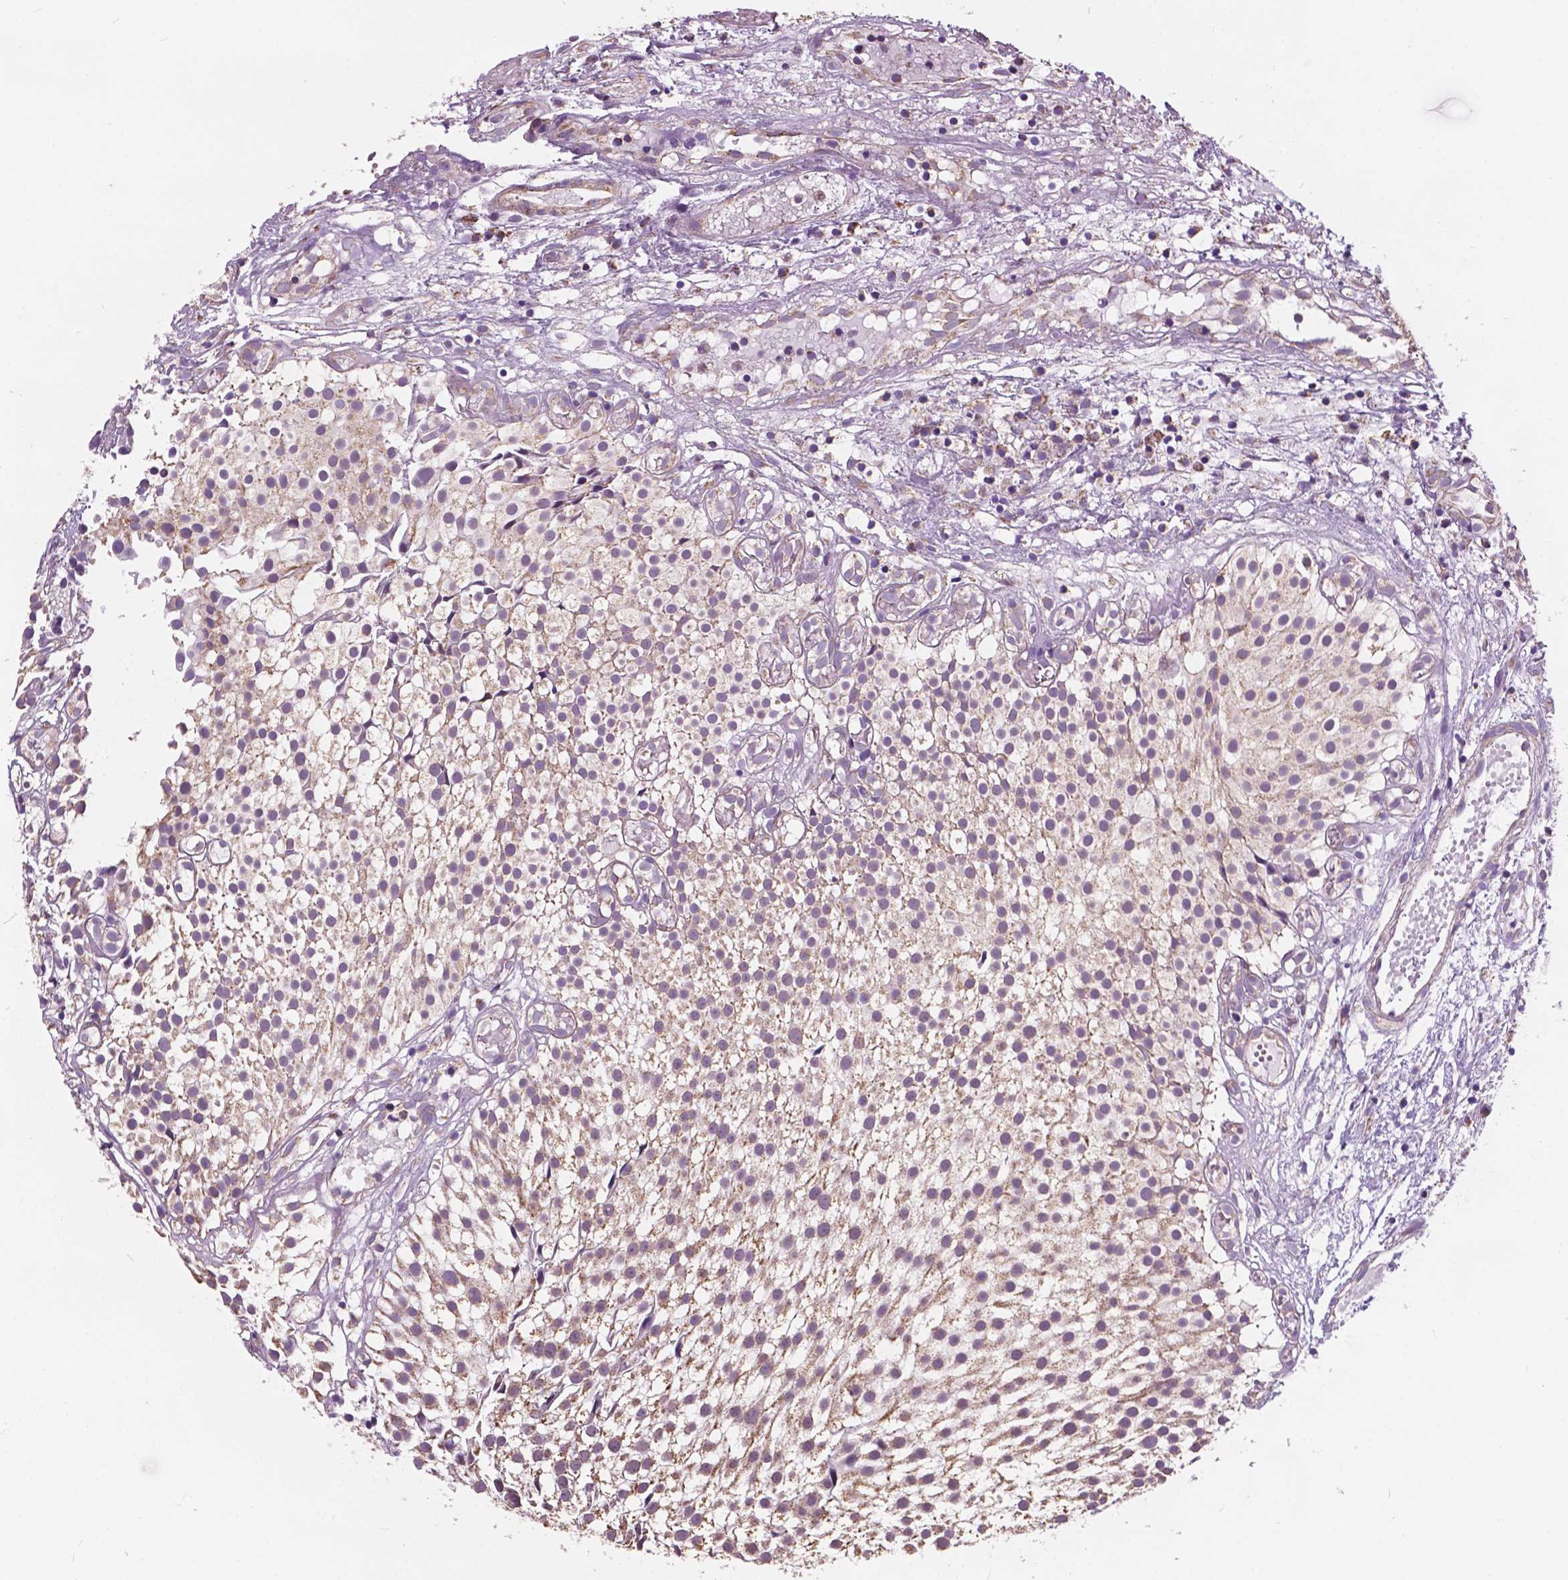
{"staining": {"intensity": "weak", "quantity": ">75%", "location": "cytoplasmic/membranous"}, "tissue": "urothelial cancer", "cell_type": "Tumor cells", "image_type": "cancer", "snomed": [{"axis": "morphology", "description": "Urothelial carcinoma, Low grade"}, {"axis": "topography", "description": "Urinary bladder"}], "caption": "Protein staining of low-grade urothelial carcinoma tissue displays weak cytoplasmic/membranous positivity in approximately >75% of tumor cells.", "gene": "SCOC", "patient": {"sex": "male", "age": 79}}